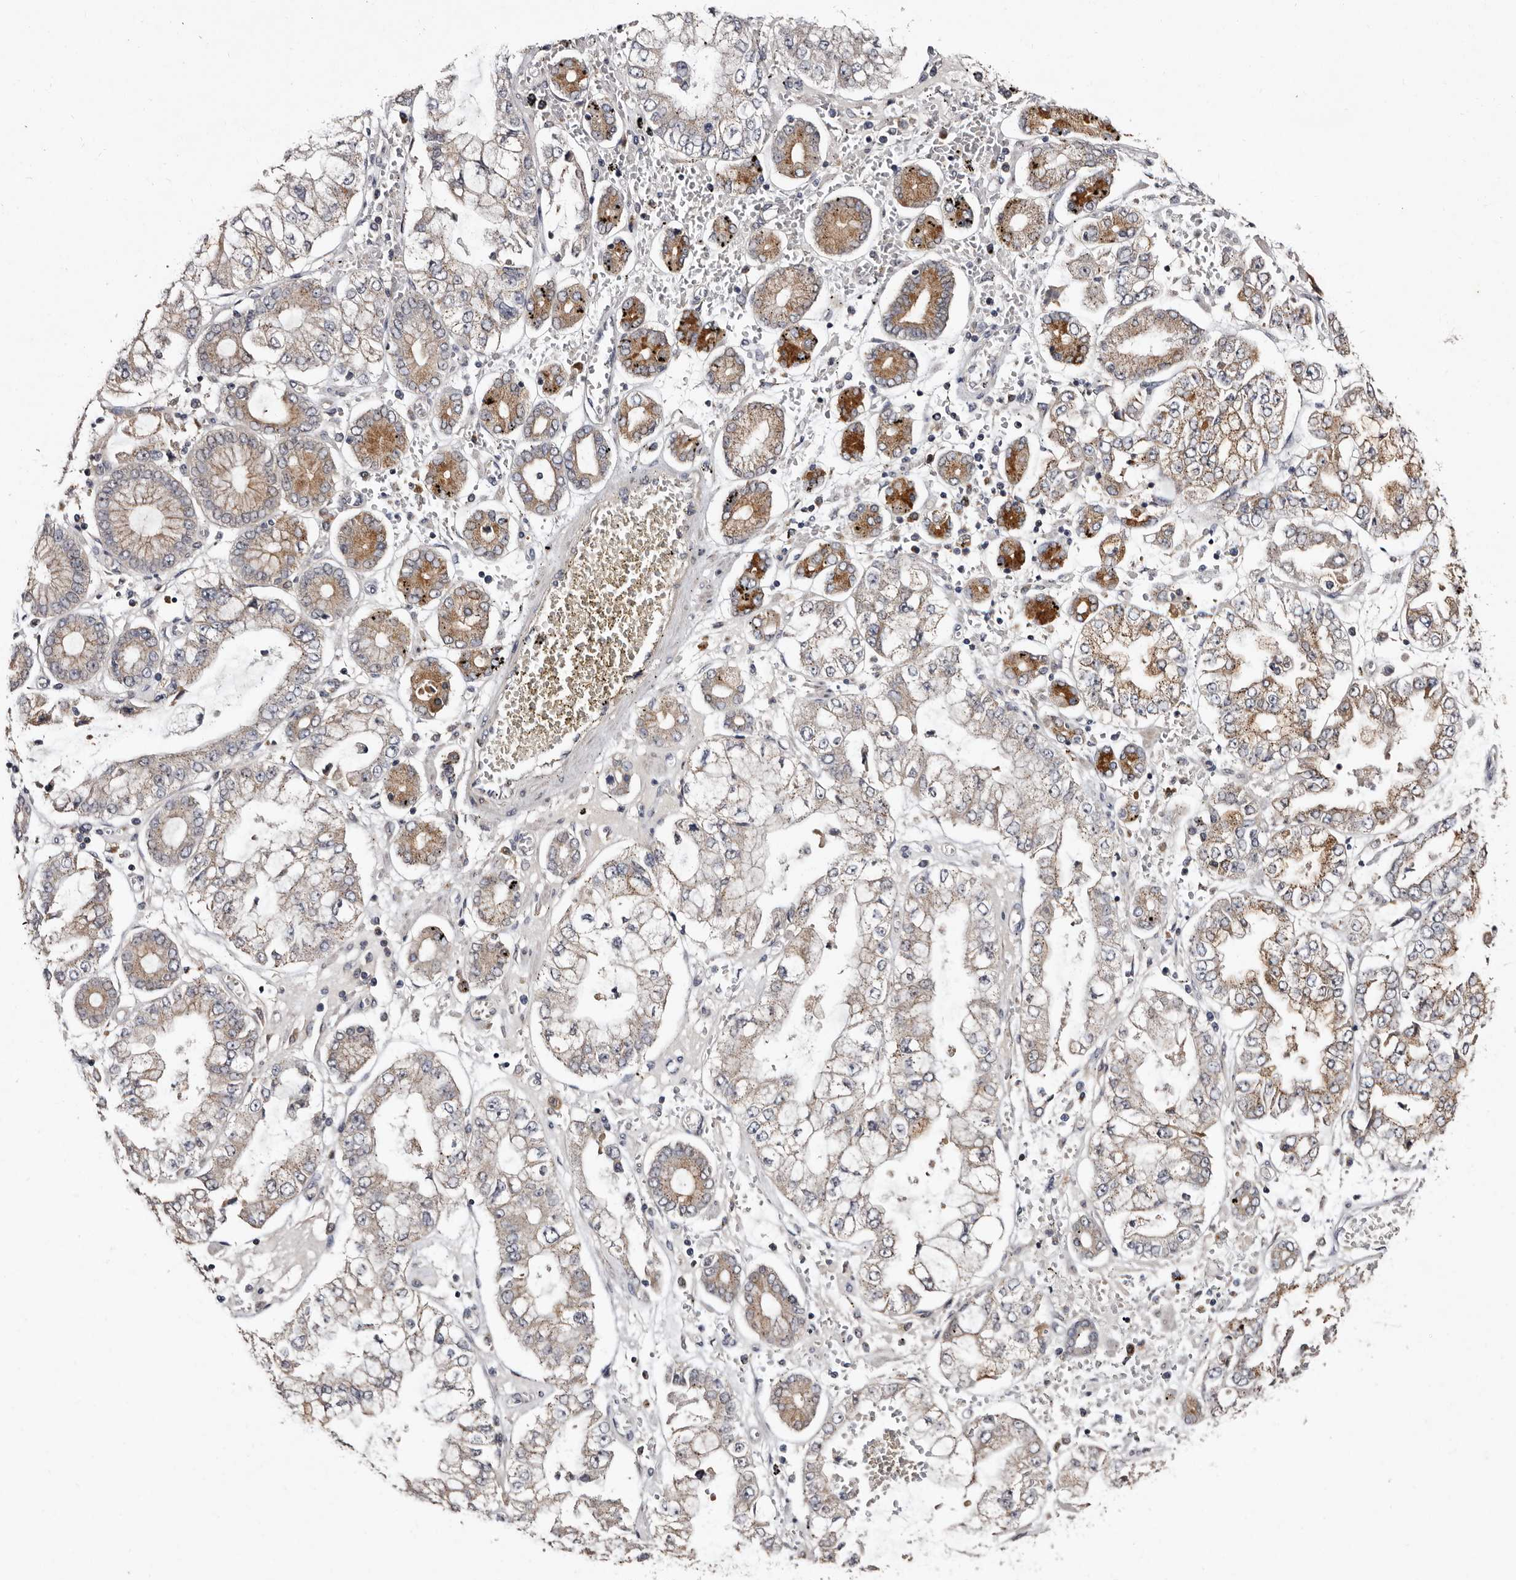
{"staining": {"intensity": "moderate", "quantity": "25%-75%", "location": "cytoplasmic/membranous"}, "tissue": "stomach cancer", "cell_type": "Tumor cells", "image_type": "cancer", "snomed": [{"axis": "morphology", "description": "Adenocarcinoma, NOS"}, {"axis": "topography", "description": "Stomach"}], "caption": "Immunohistochemical staining of stomach cancer (adenocarcinoma) reveals medium levels of moderate cytoplasmic/membranous protein expression in approximately 25%-75% of tumor cells.", "gene": "DNPH1", "patient": {"sex": "male", "age": 76}}